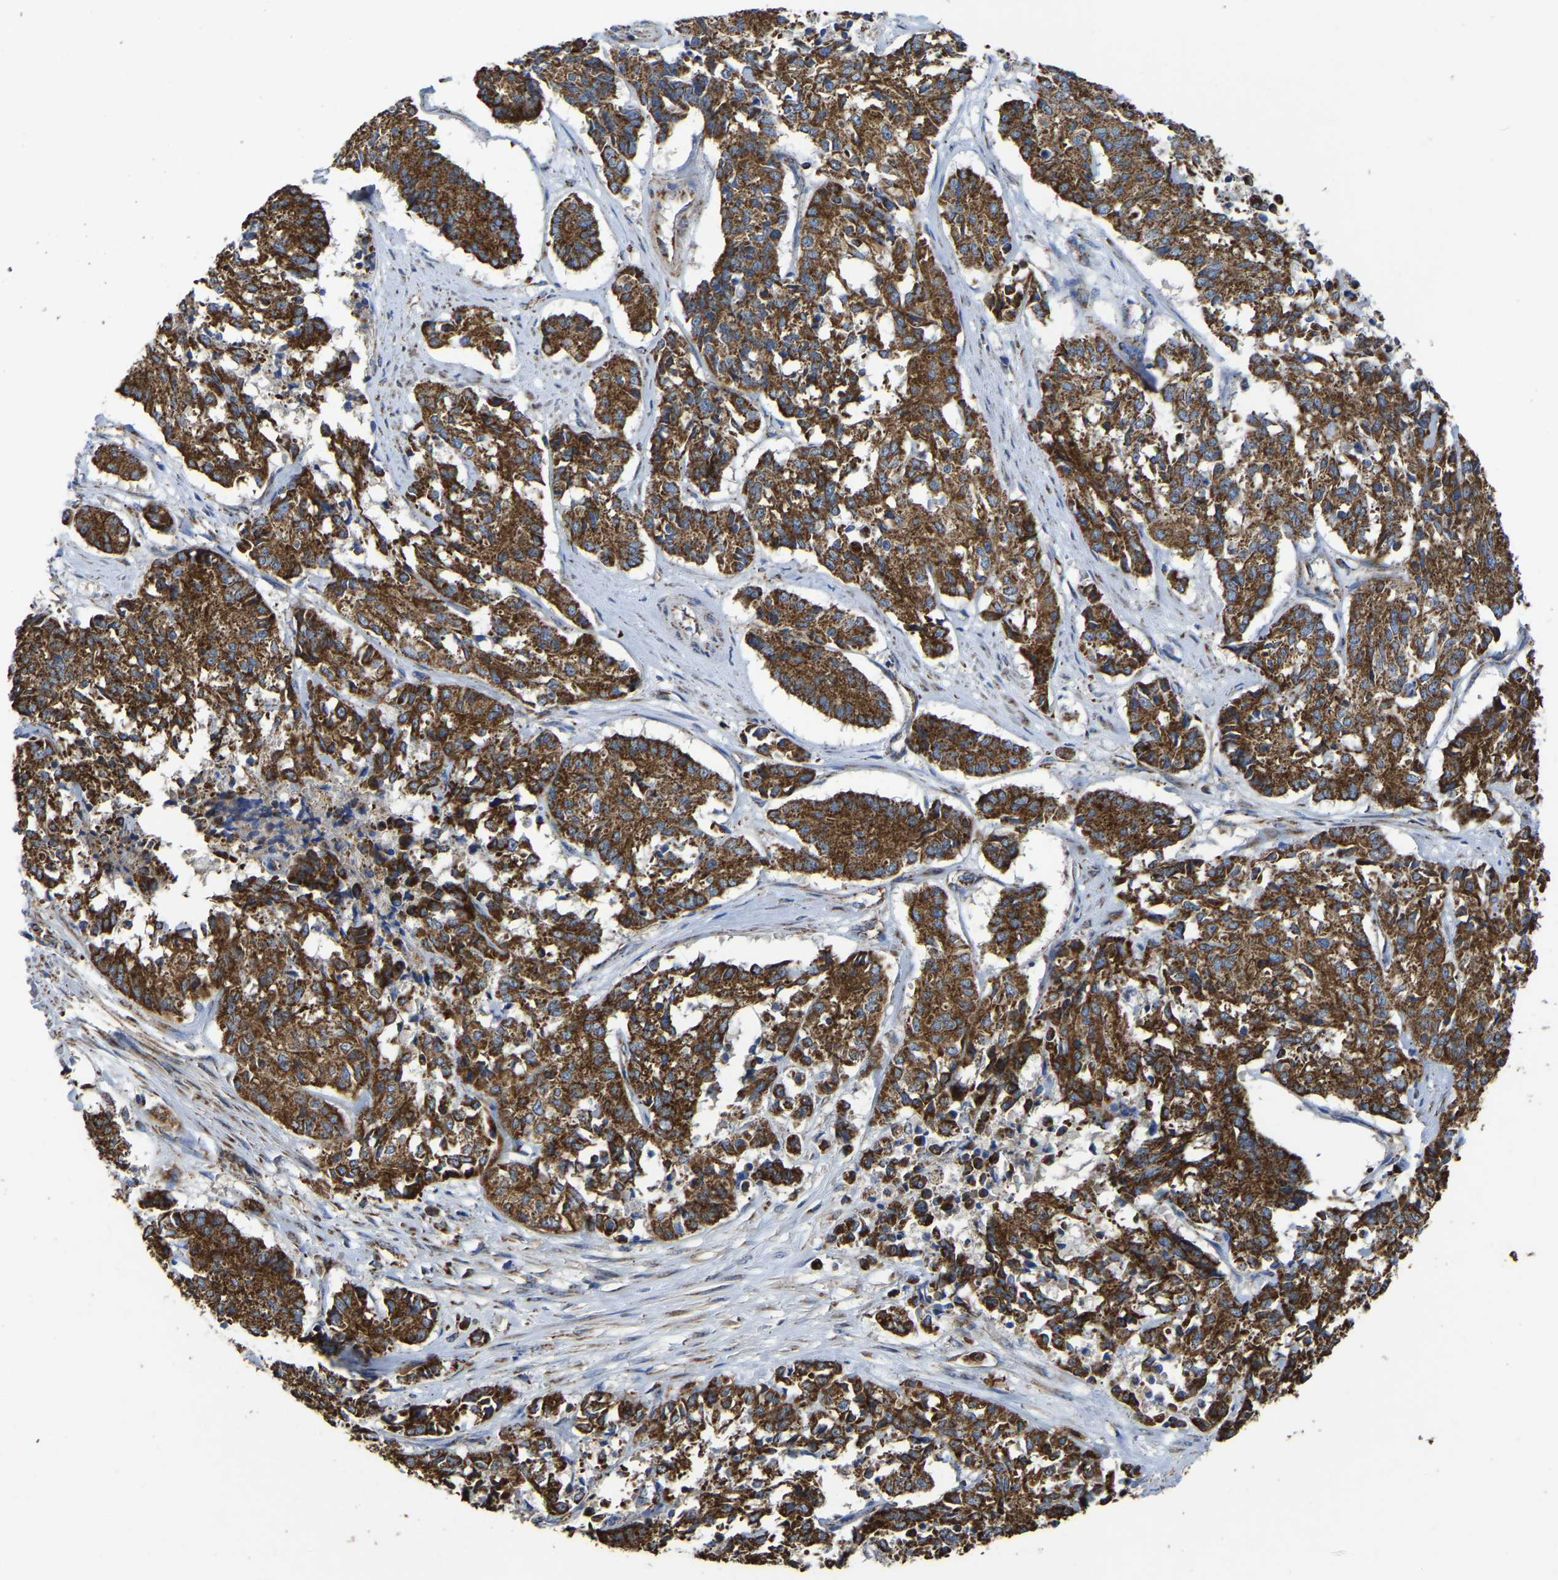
{"staining": {"intensity": "strong", "quantity": ">75%", "location": "cytoplasmic/membranous"}, "tissue": "cervical cancer", "cell_type": "Tumor cells", "image_type": "cancer", "snomed": [{"axis": "morphology", "description": "Squamous cell carcinoma, NOS"}, {"axis": "topography", "description": "Cervix"}], "caption": "Cervical cancer tissue shows strong cytoplasmic/membranous staining in approximately >75% of tumor cells", "gene": "ETFA", "patient": {"sex": "female", "age": 35}}